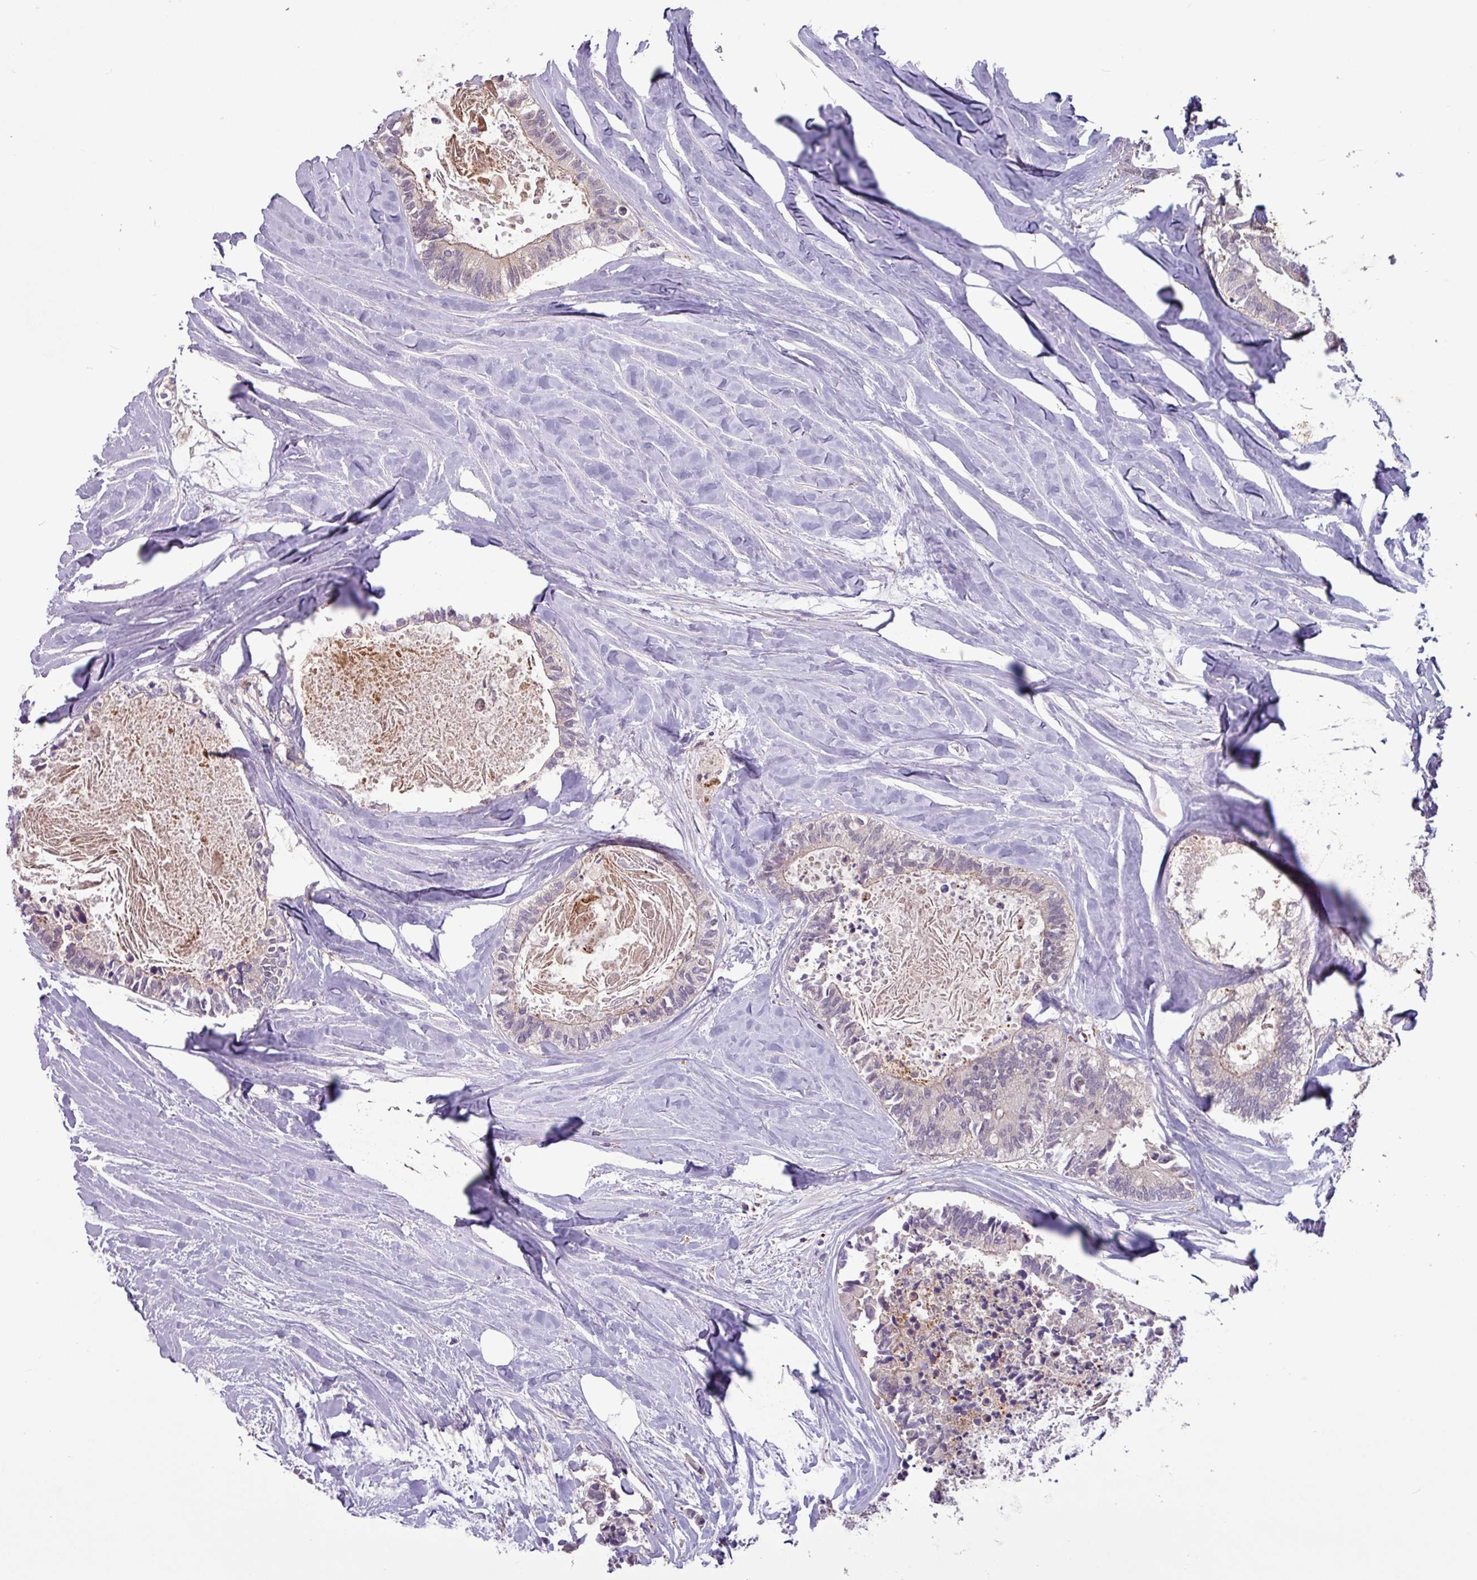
{"staining": {"intensity": "negative", "quantity": "none", "location": "none"}, "tissue": "colorectal cancer", "cell_type": "Tumor cells", "image_type": "cancer", "snomed": [{"axis": "morphology", "description": "Adenocarcinoma, NOS"}, {"axis": "topography", "description": "Colon"}, {"axis": "topography", "description": "Rectum"}], "caption": "Immunohistochemical staining of human colorectal adenocarcinoma reveals no significant expression in tumor cells.", "gene": "SEC61G", "patient": {"sex": "male", "age": 57}}